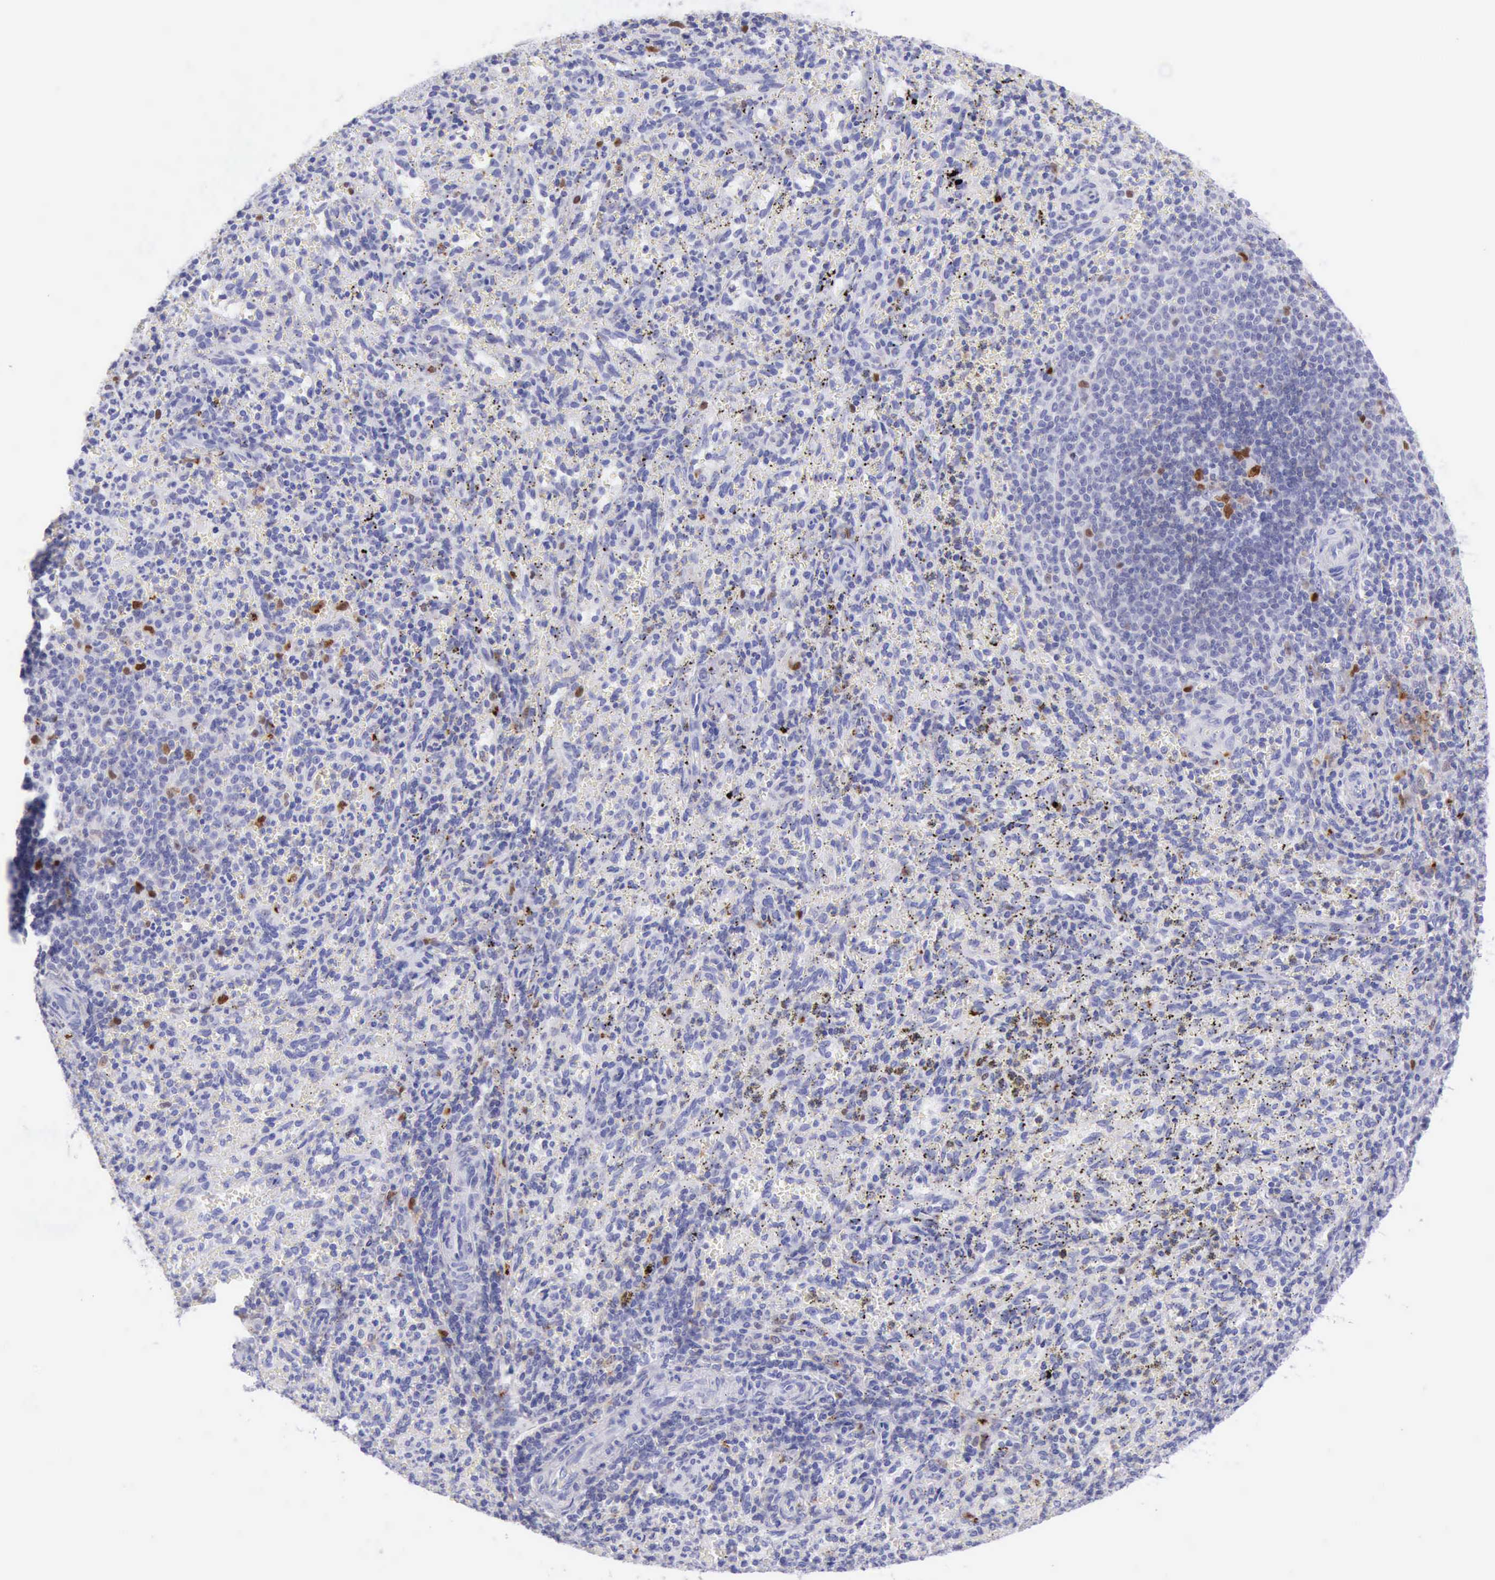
{"staining": {"intensity": "strong", "quantity": "<25%", "location": "nuclear"}, "tissue": "spleen", "cell_type": "Cells in red pulp", "image_type": "normal", "snomed": [{"axis": "morphology", "description": "Normal tissue, NOS"}, {"axis": "topography", "description": "Spleen"}], "caption": "Protein staining by immunohistochemistry demonstrates strong nuclear staining in about <25% of cells in red pulp in unremarkable spleen. Immunohistochemistry (ihc) stains the protein in brown and the nuclei are stained blue.", "gene": "MCM2", "patient": {"sex": "female", "age": 10}}